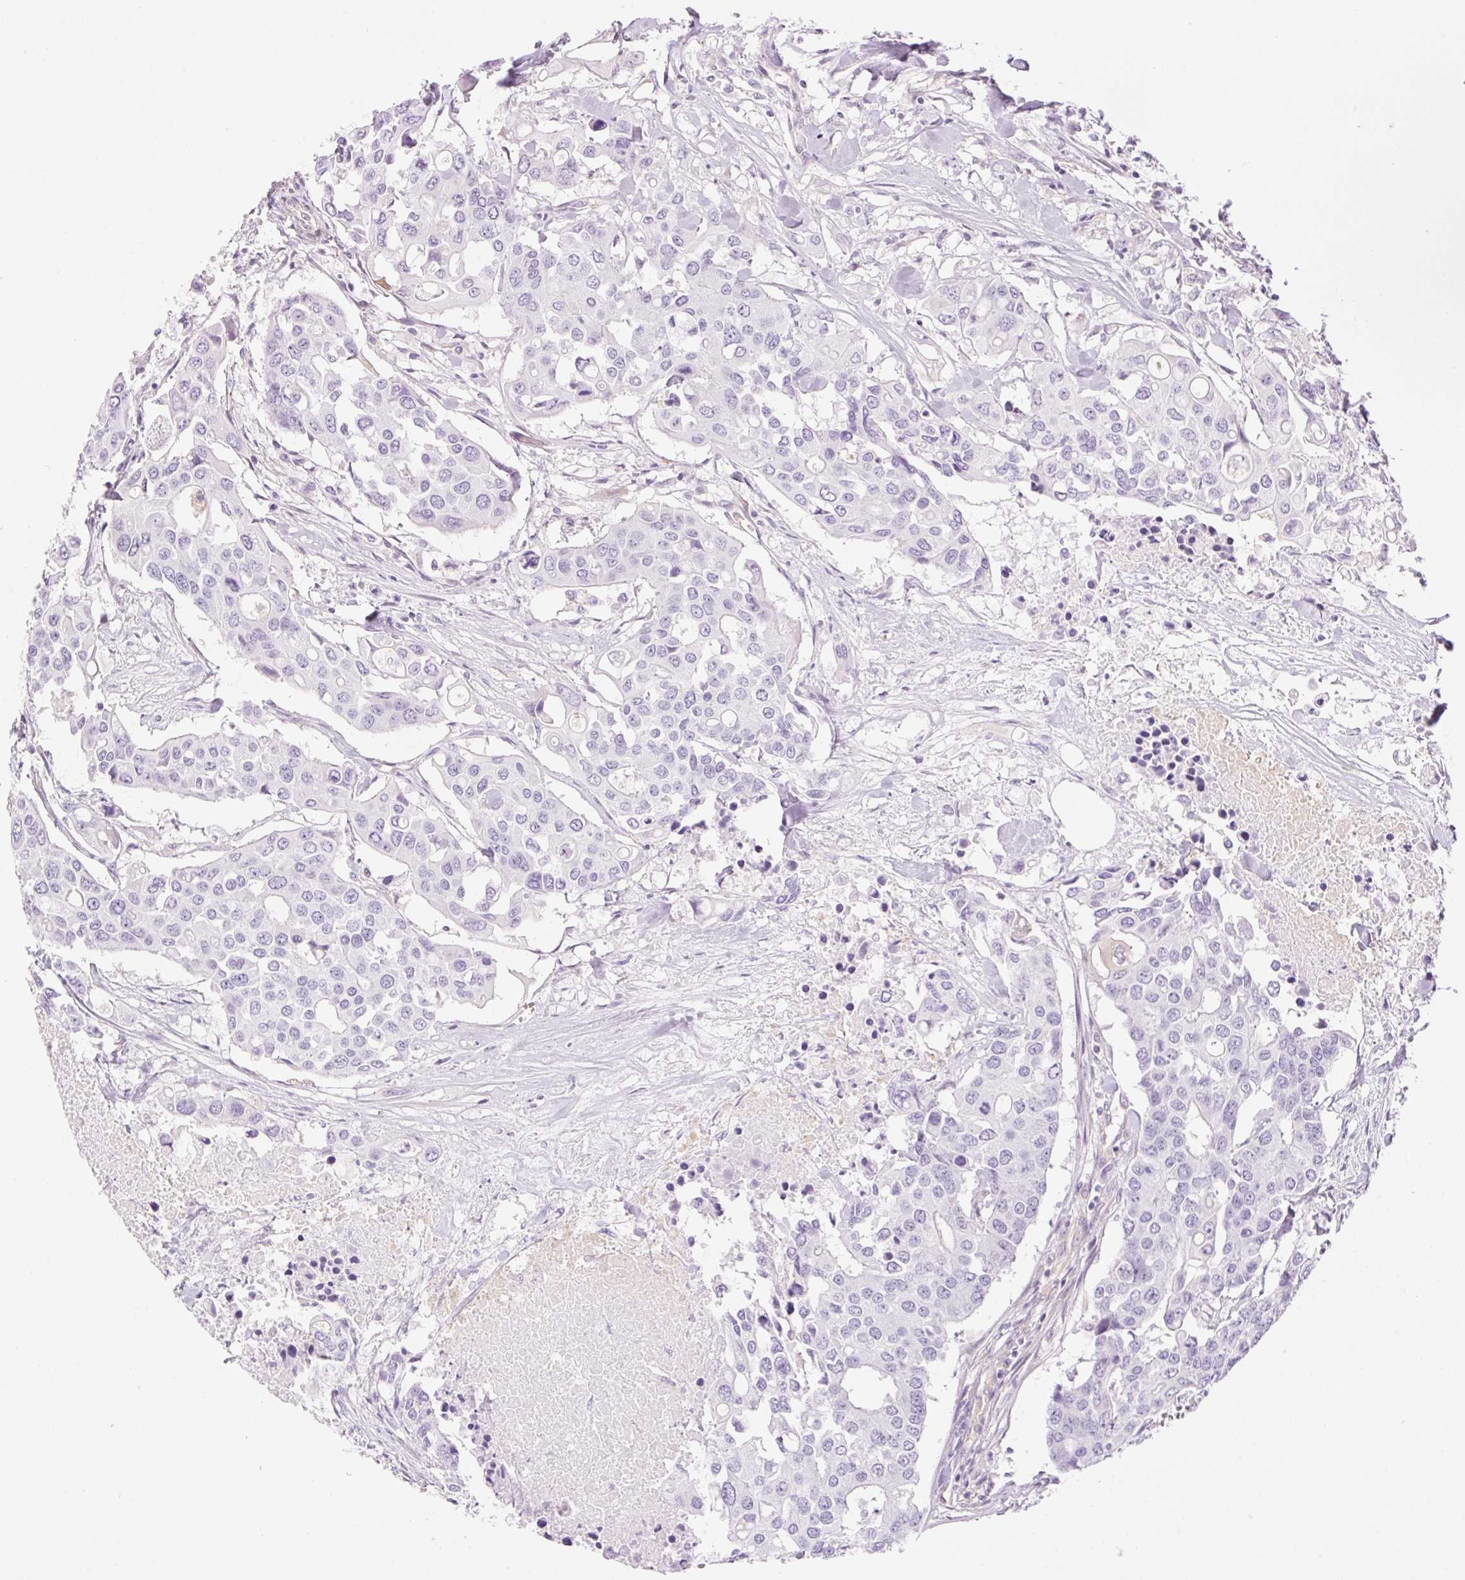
{"staining": {"intensity": "negative", "quantity": "none", "location": "none"}, "tissue": "colorectal cancer", "cell_type": "Tumor cells", "image_type": "cancer", "snomed": [{"axis": "morphology", "description": "Adenocarcinoma, NOS"}, {"axis": "topography", "description": "Colon"}], "caption": "This is an immunohistochemistry image of colorectal adenocarcinoma. There is no expression in tumor cells.", "gene": "EHD3", "patient": {"sex": "male", "age": 77}}